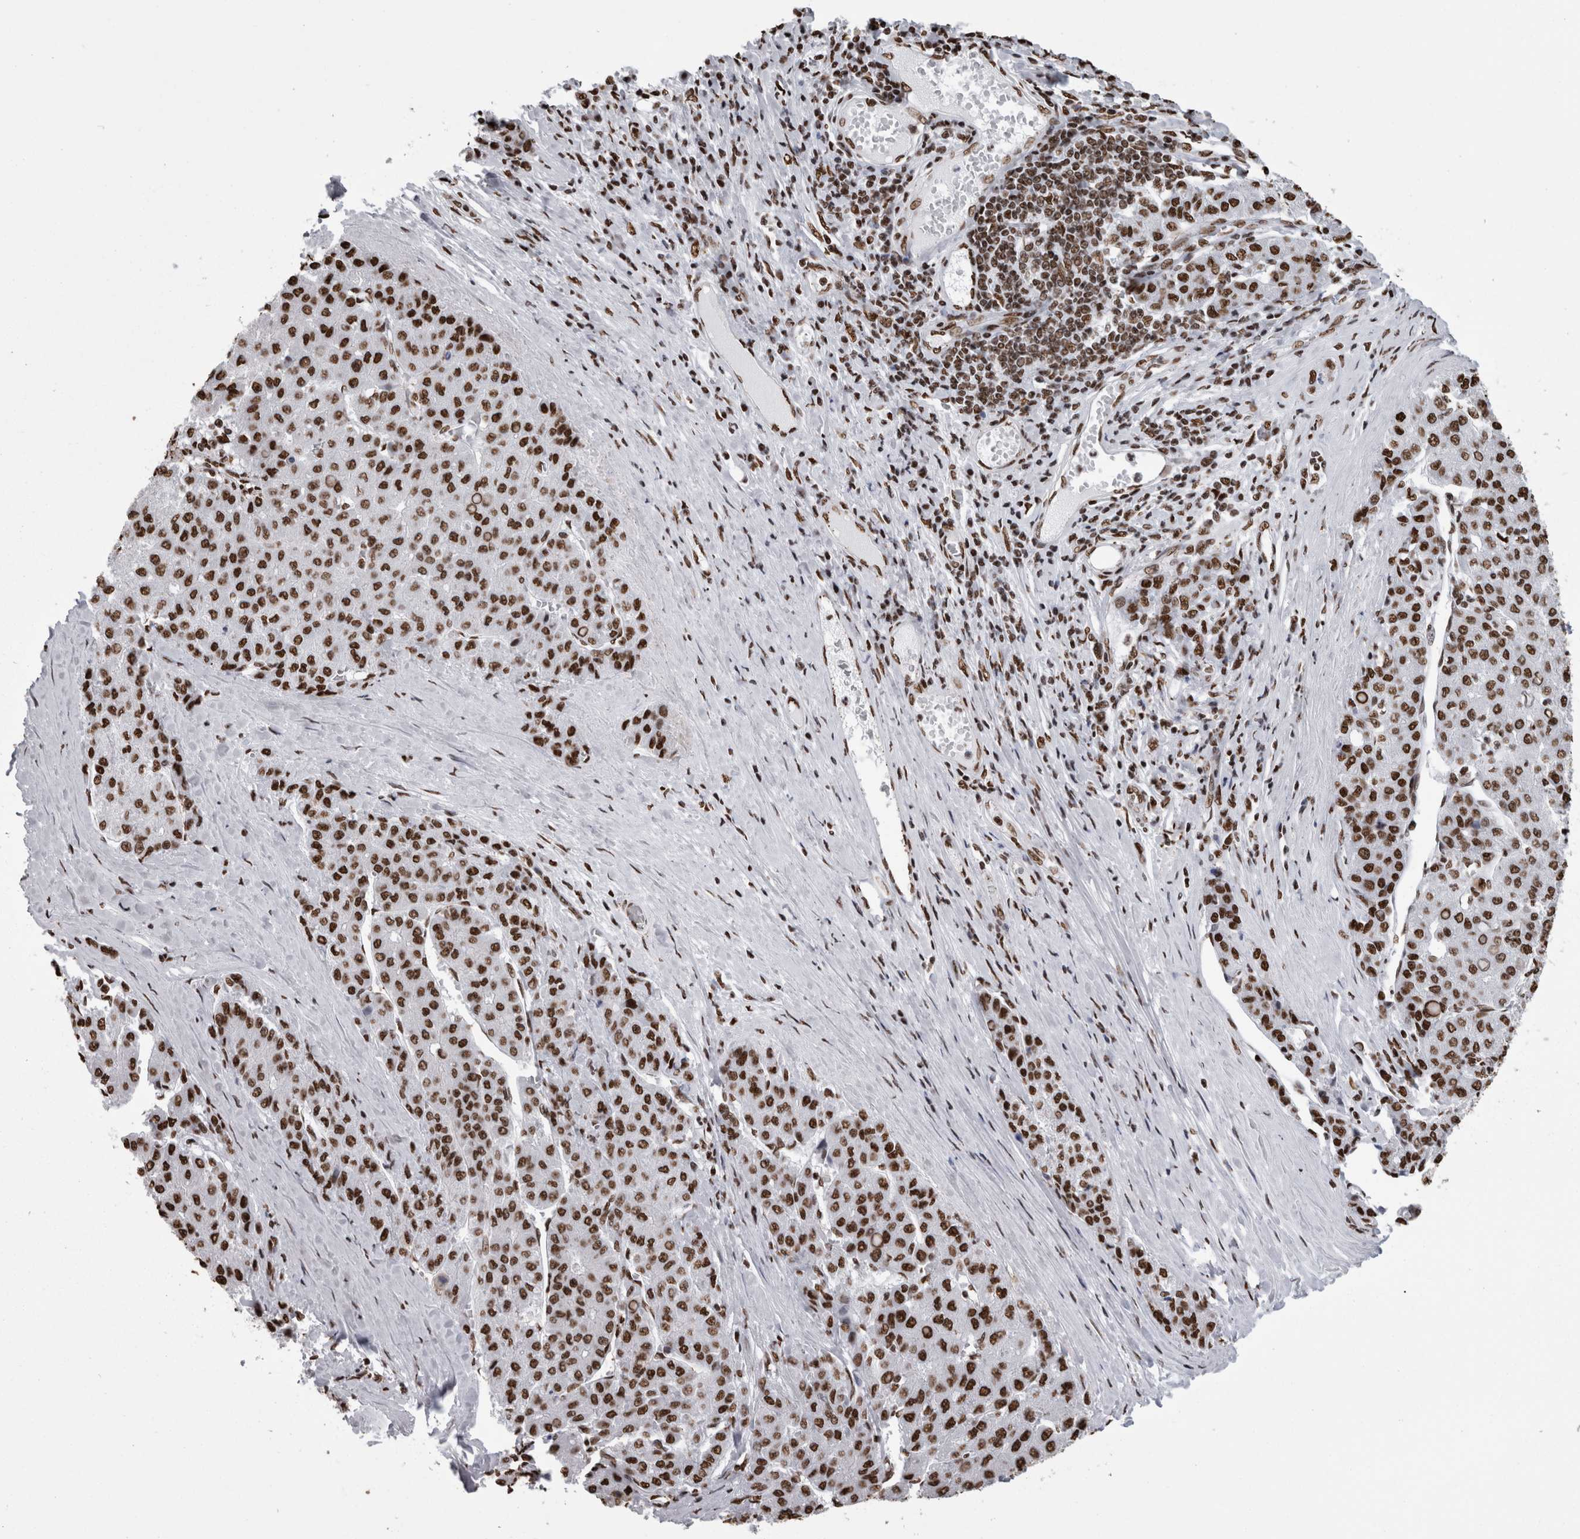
{"staining": {"intensity": "strong", "quantity": ">75%", "location": "nuclear"}, "tissue": "liver cancer", "cell_type": "Tumor cells", "image_type": "cancer", "snomed": [{"axis": "morphology", "description": "Carcinoma, Hepatocellular, NOS"}, {"axis": "topography", "description": "Liver"}], "caption": "Protein expression analysis of hepatocellular carcinoma (liver) shows strong nuclear positivity in about >75% of tumor cells.", "gene": "HNRNPM", "patient": {"sex": "male", "age": 65}}